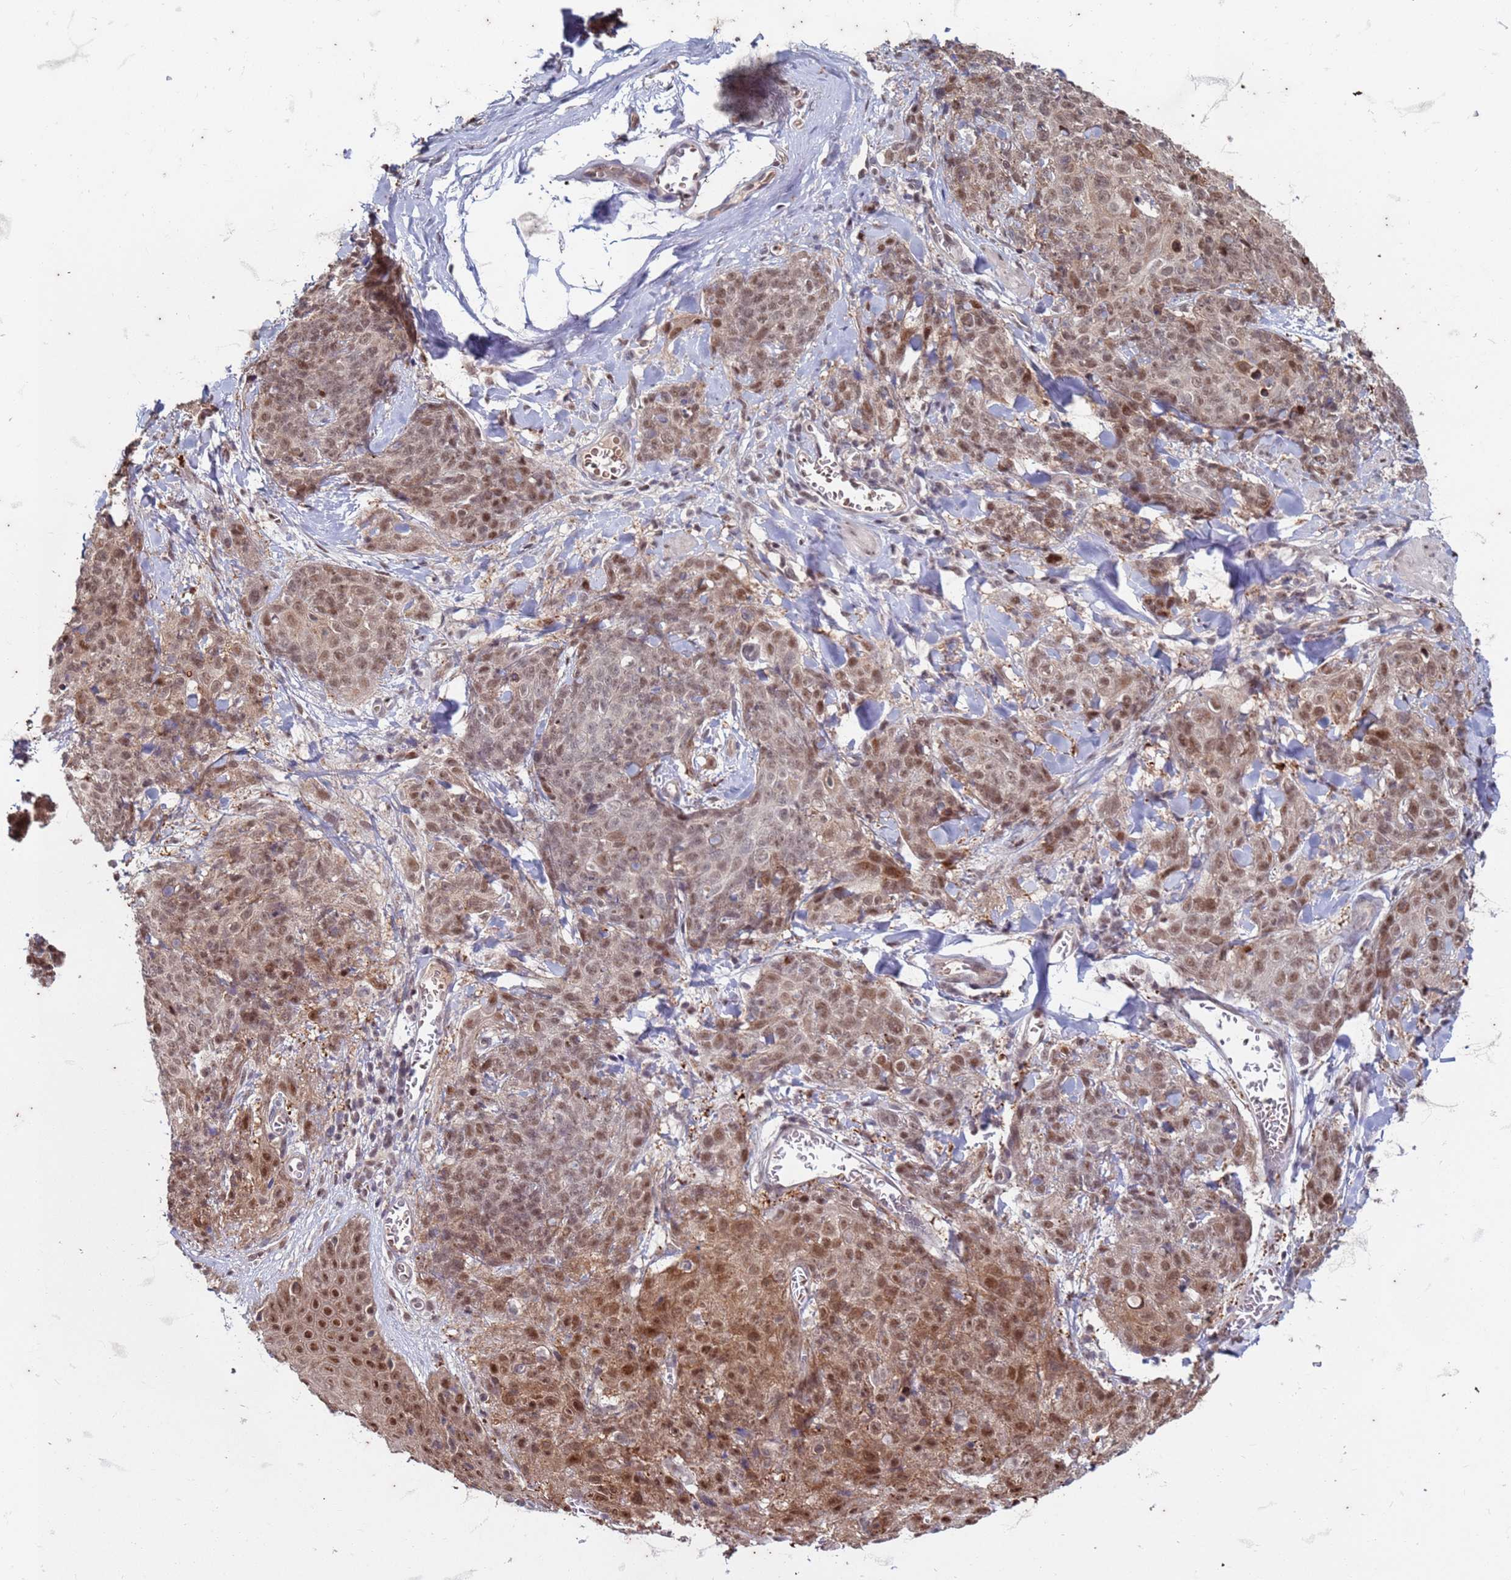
{"staining": {"intensity": "moderate", "quantity": ">75%", "location": "nuclear"}, "tissue": "skin cancer", "cell_type": "Tumor cells", "image_type": "cancer", "snomed": [{"axis": "morphology", "description": "Squamous cell carcinoma, NOS"}, {"axis": "topography", "description": "Skin"}, {"axis": "topography", "description": "Vulva"}], "caption": "DAB immunohistochemical staining of skin squamous cell carcinoma displays moderate nuclear protein positivity in about >75% of tumor cells. (DAB (3,3'-diaminobenzidine) IHC with brightfield microscopy, high magnification).", "gene": "TRMT6", "patient": {"sex": "female", "age": 85}}